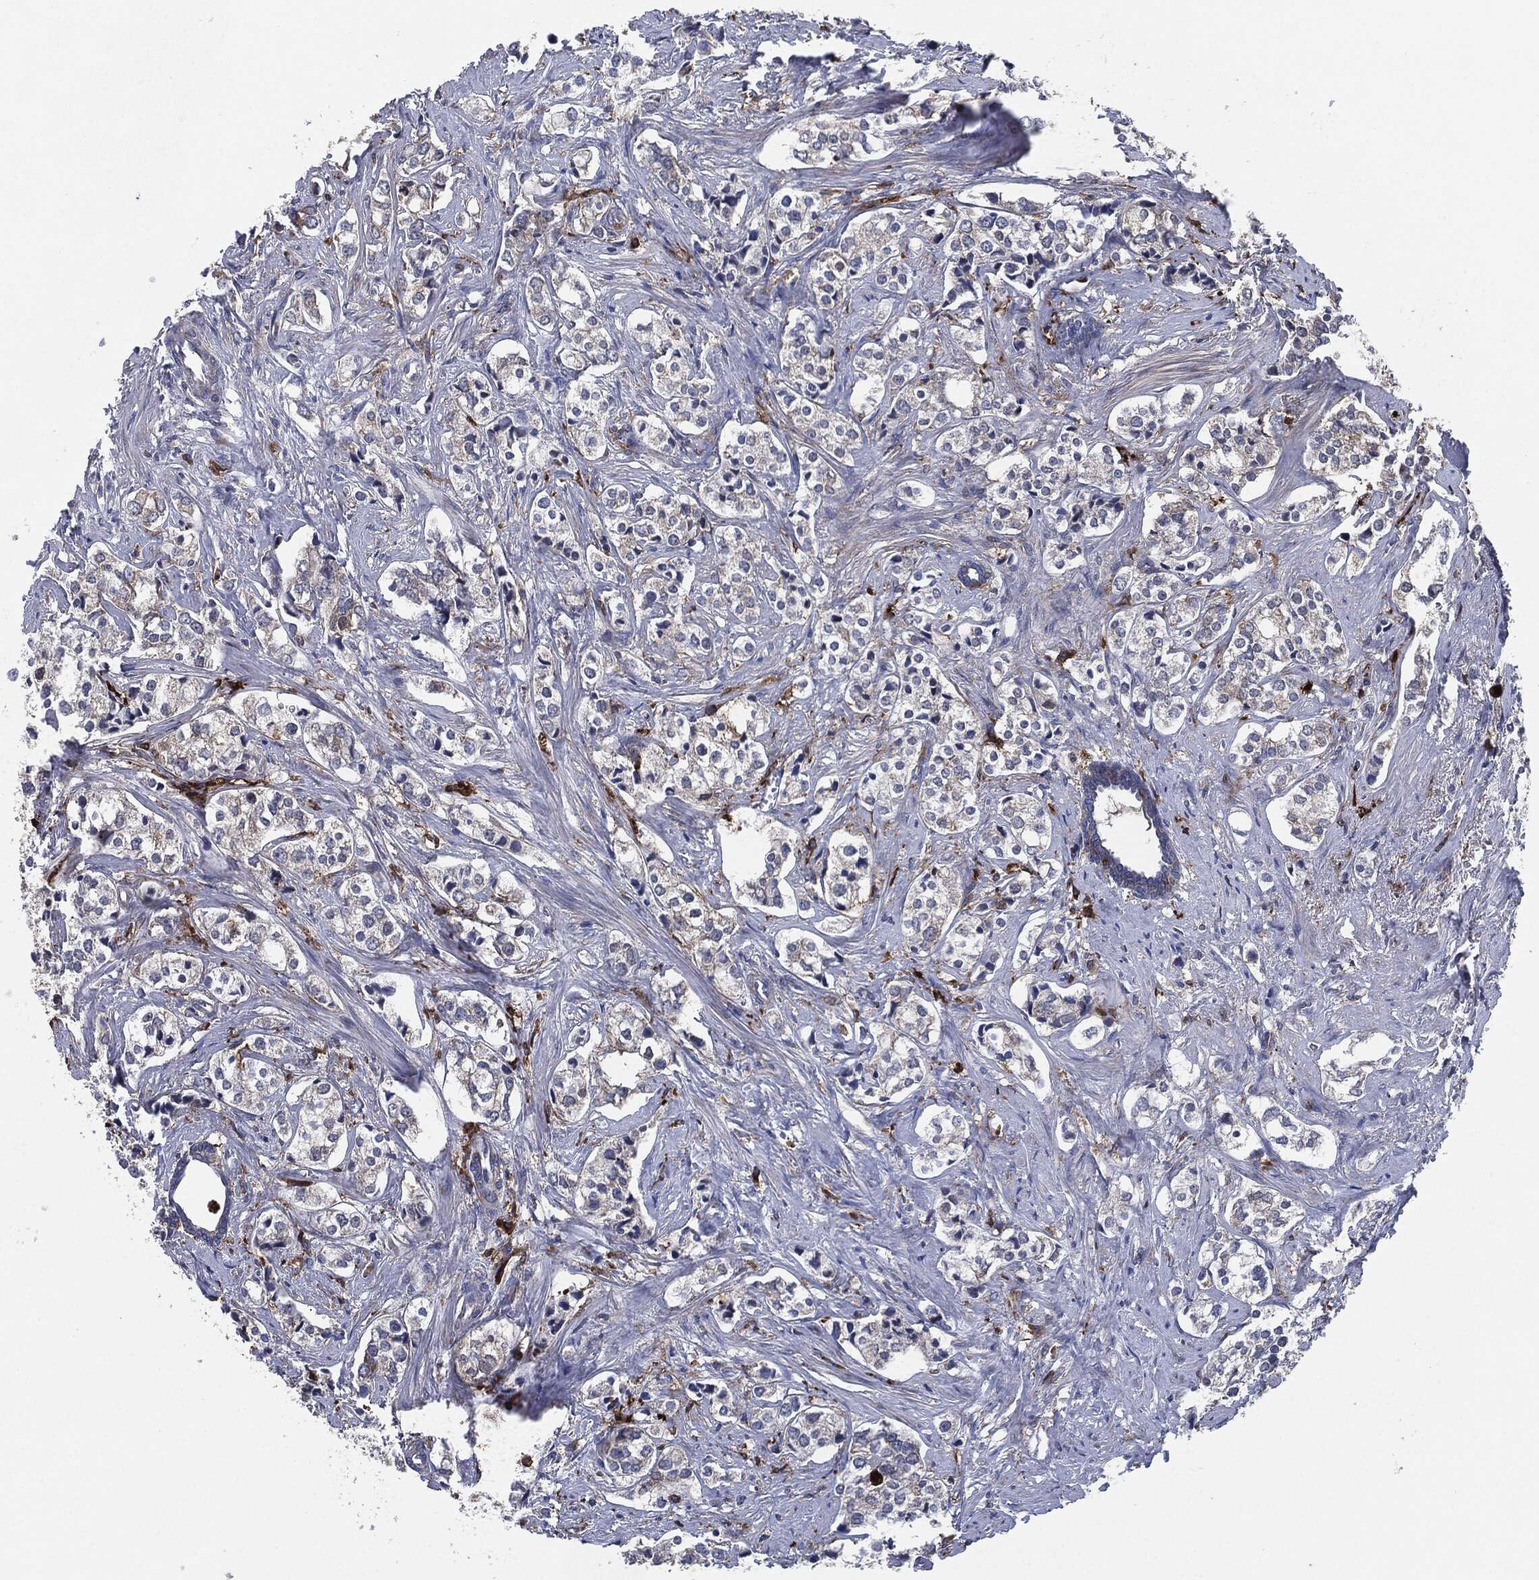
{"staining": {"intensity": "negative", "quantity": "none", "location": "none"}, "tissue": "prostate cancer", "cell_type": "Tumor cells", "image_type": "cancer", "snomed": [{"axis": "morphology", "description": "Adenocarcinoma, NOS"}, {"axis": "topography", "description": "Prostate and seminal vesicle, NOS"}], "caption": "This is an IHC histopathology image of adenocarcinoma (prostate). There is no positivity in tumor cells.", "gene": "TMEM11", "patient": {"sex": "male", "age": 63}}